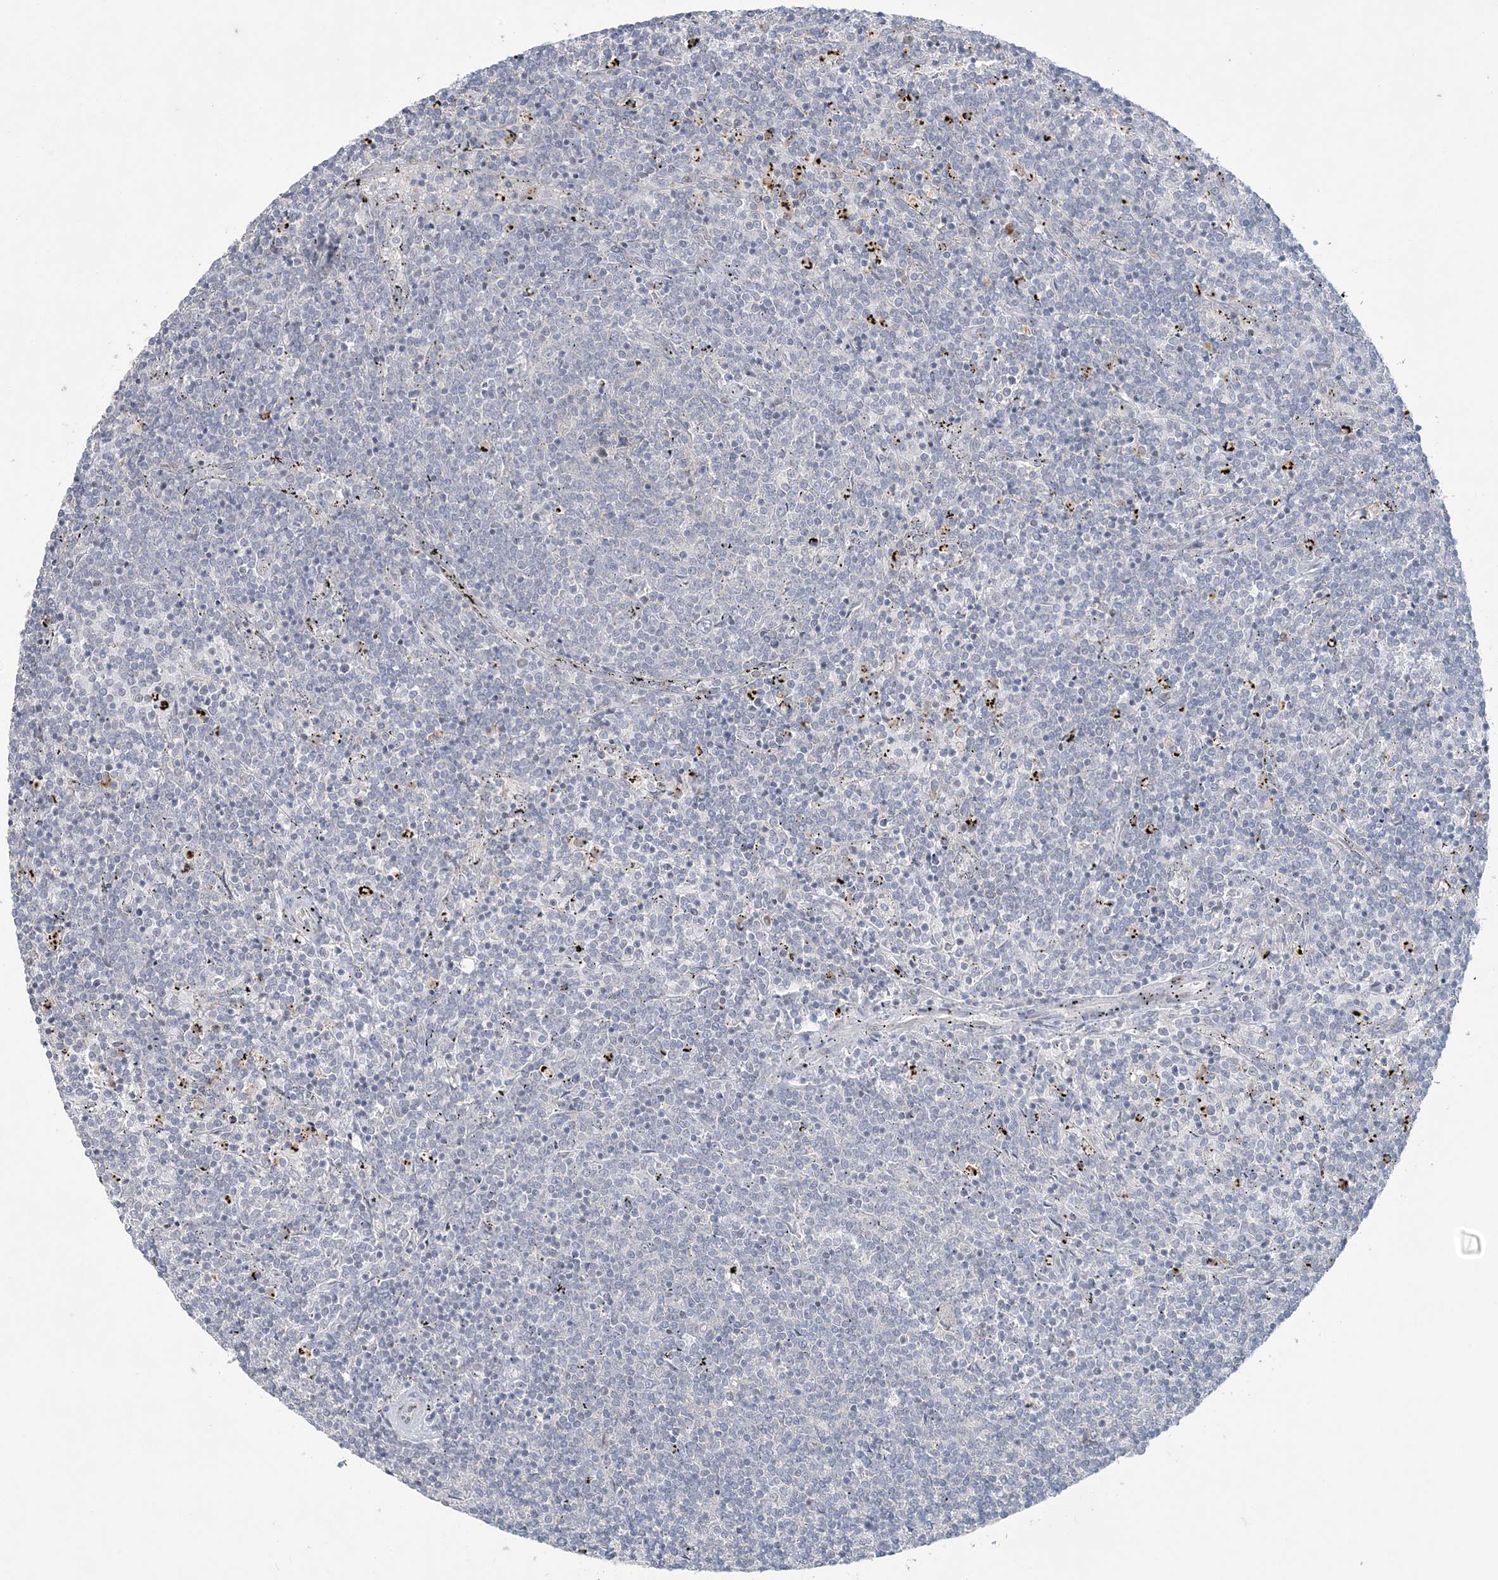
{"staining": {"intensity": "negative", "quantity": "none", "location": "none"}, "tissue": "lymphoma", "cell_type": "Tumor cells", "image_type": "cancer", "snomed": [{"axis": "morphology", "description": "Malignant lymphoma, non-Hodgkin's type, Low grade"}, {"axis": "topography", "description": "Spleen"}], "caption": "This is an IHC image of lymphoma. There is no positivity in tumor cells.", "gene": "KIF3A", "patient": {"sex": "female", "age": 50}}